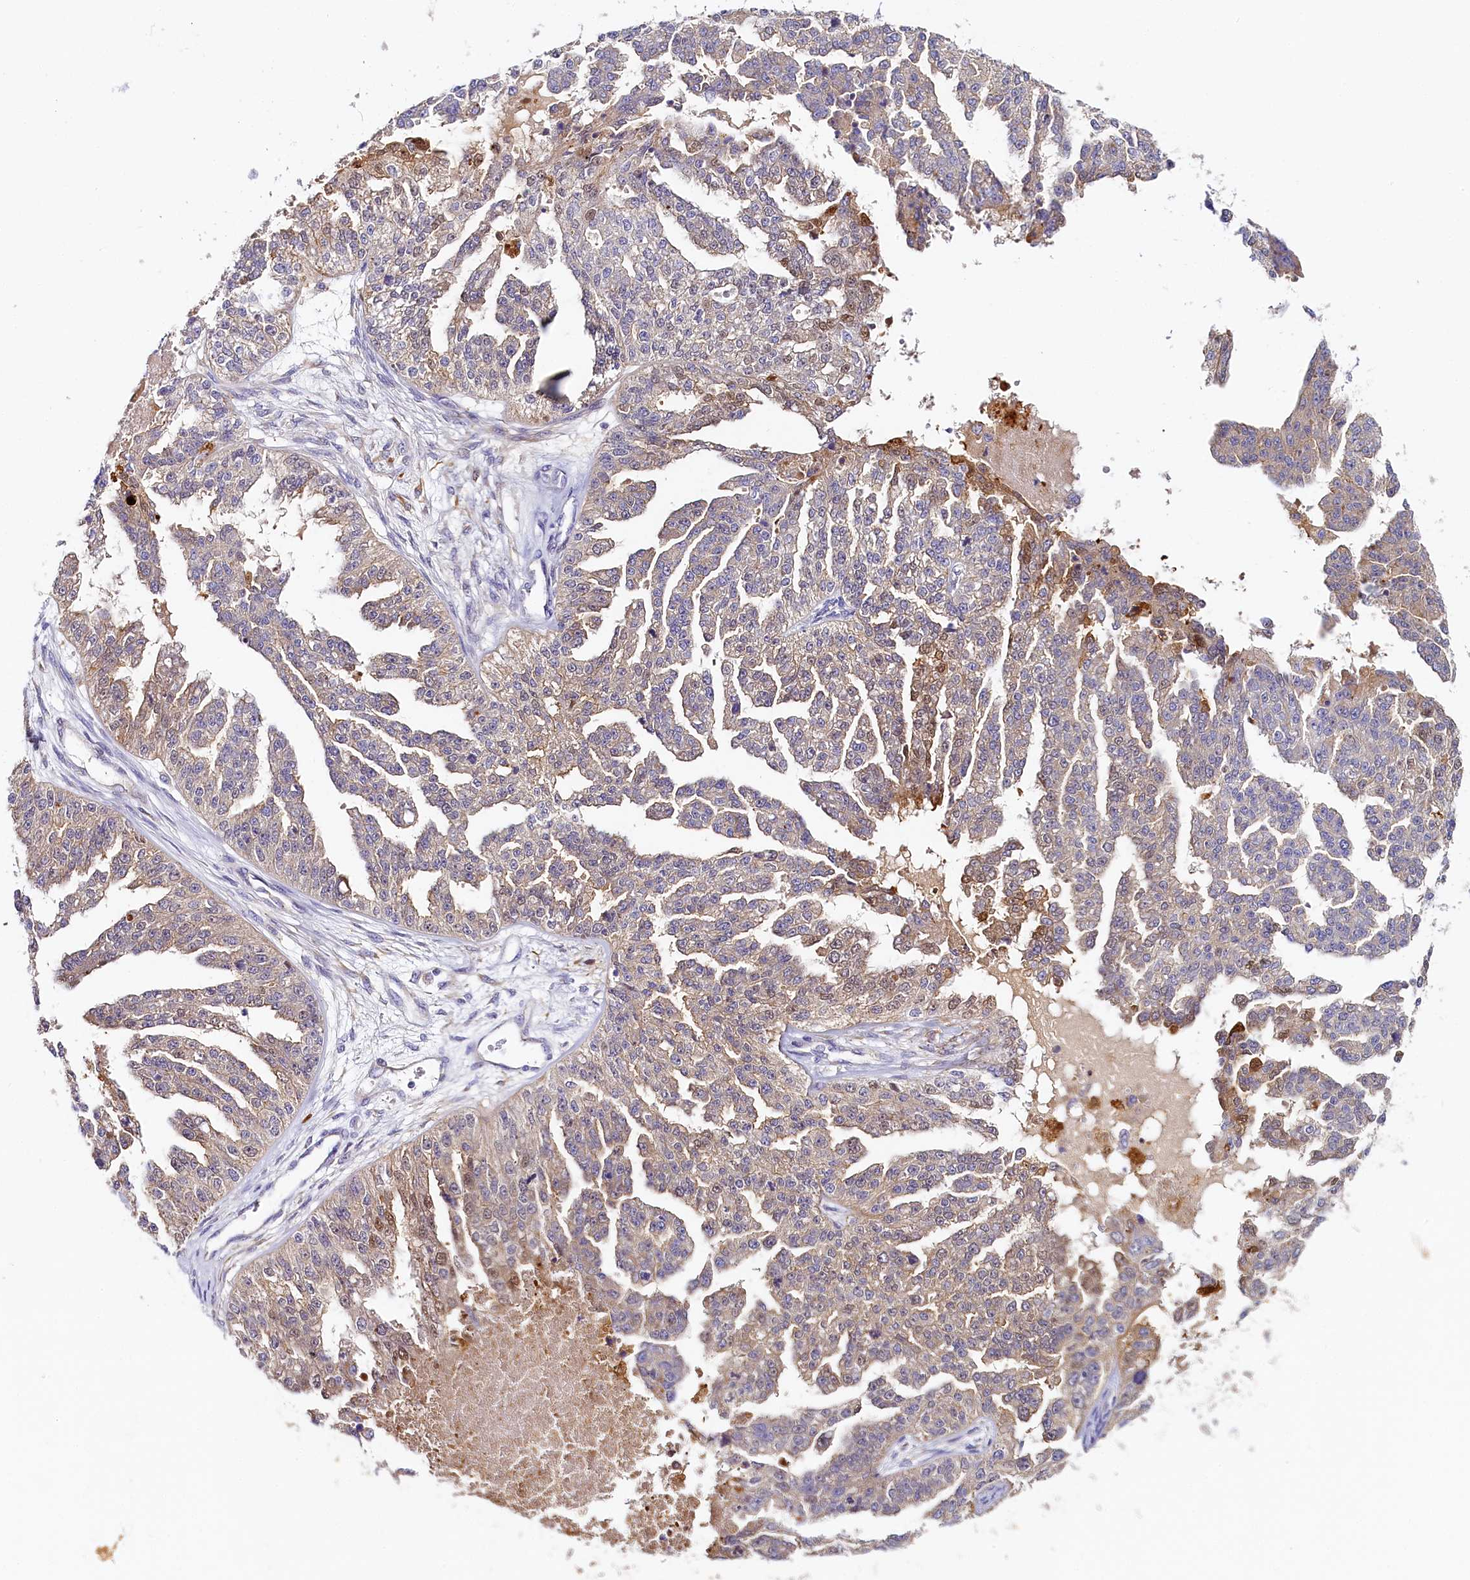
{"staining": {"intensity": "weak", "quantity": "<25%", "location": "cytoplasmic/membranous"}, "tissue": "ovarian cancer", "cell_type": "Tumor cells", "image_type": "cancer", "snomed": [{"axis": "morphology", "description": "Cystadenocarcinoma, serous, NOS"}, {"axis": "topography", "description": "Ovary"}], "caption": "Immunohistochemical staining of human ovarian cancer (serous cystadenocarcinoma) shows no significant staining in tumor cells. (Stains: DAB immunohistochemistry with hematoxylin counter stain, Microscopy: brightfield microscopy at high magnification).", "gene": "KATNB1", "patient": {"sex": "female", "age": 58}}